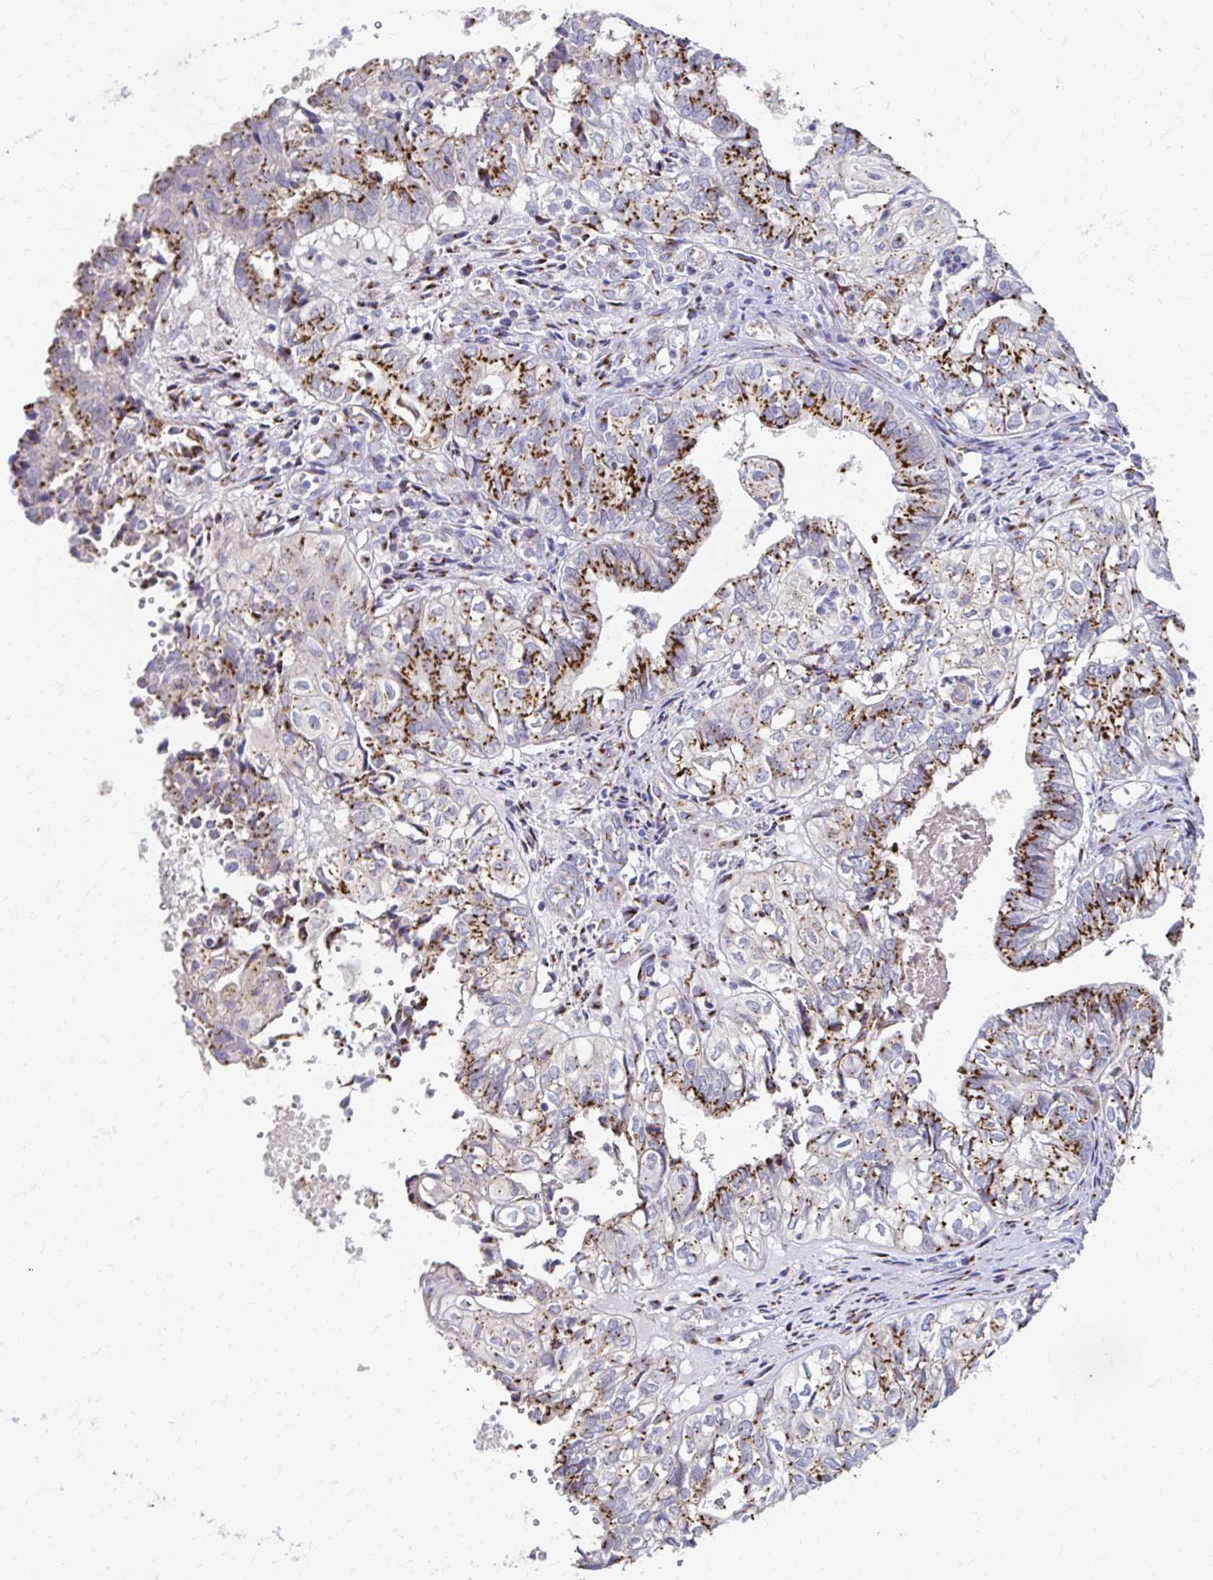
{"staining": {"intensity": "strong", "quantity": "25%-75%", "location": "cytoplasmic/membranous"}, "tissue": "ovarian cancer", "cell_type": "Tumor cells", "image_type": "cancer", "snomed": [{"axis": "morphology", "description": "Carcinoma, endometroid"}, {"axis": "topography", "description": "Ovary"}], "caption": "The micrograph demonstrates staining of ovarian endometroid carcinoma, revealing strong cytoplasmic/membranous protein staining (brown color) within tumor cells.", "gene": "TM9SF1", "patient": {"sex": "female", "age": 64}}